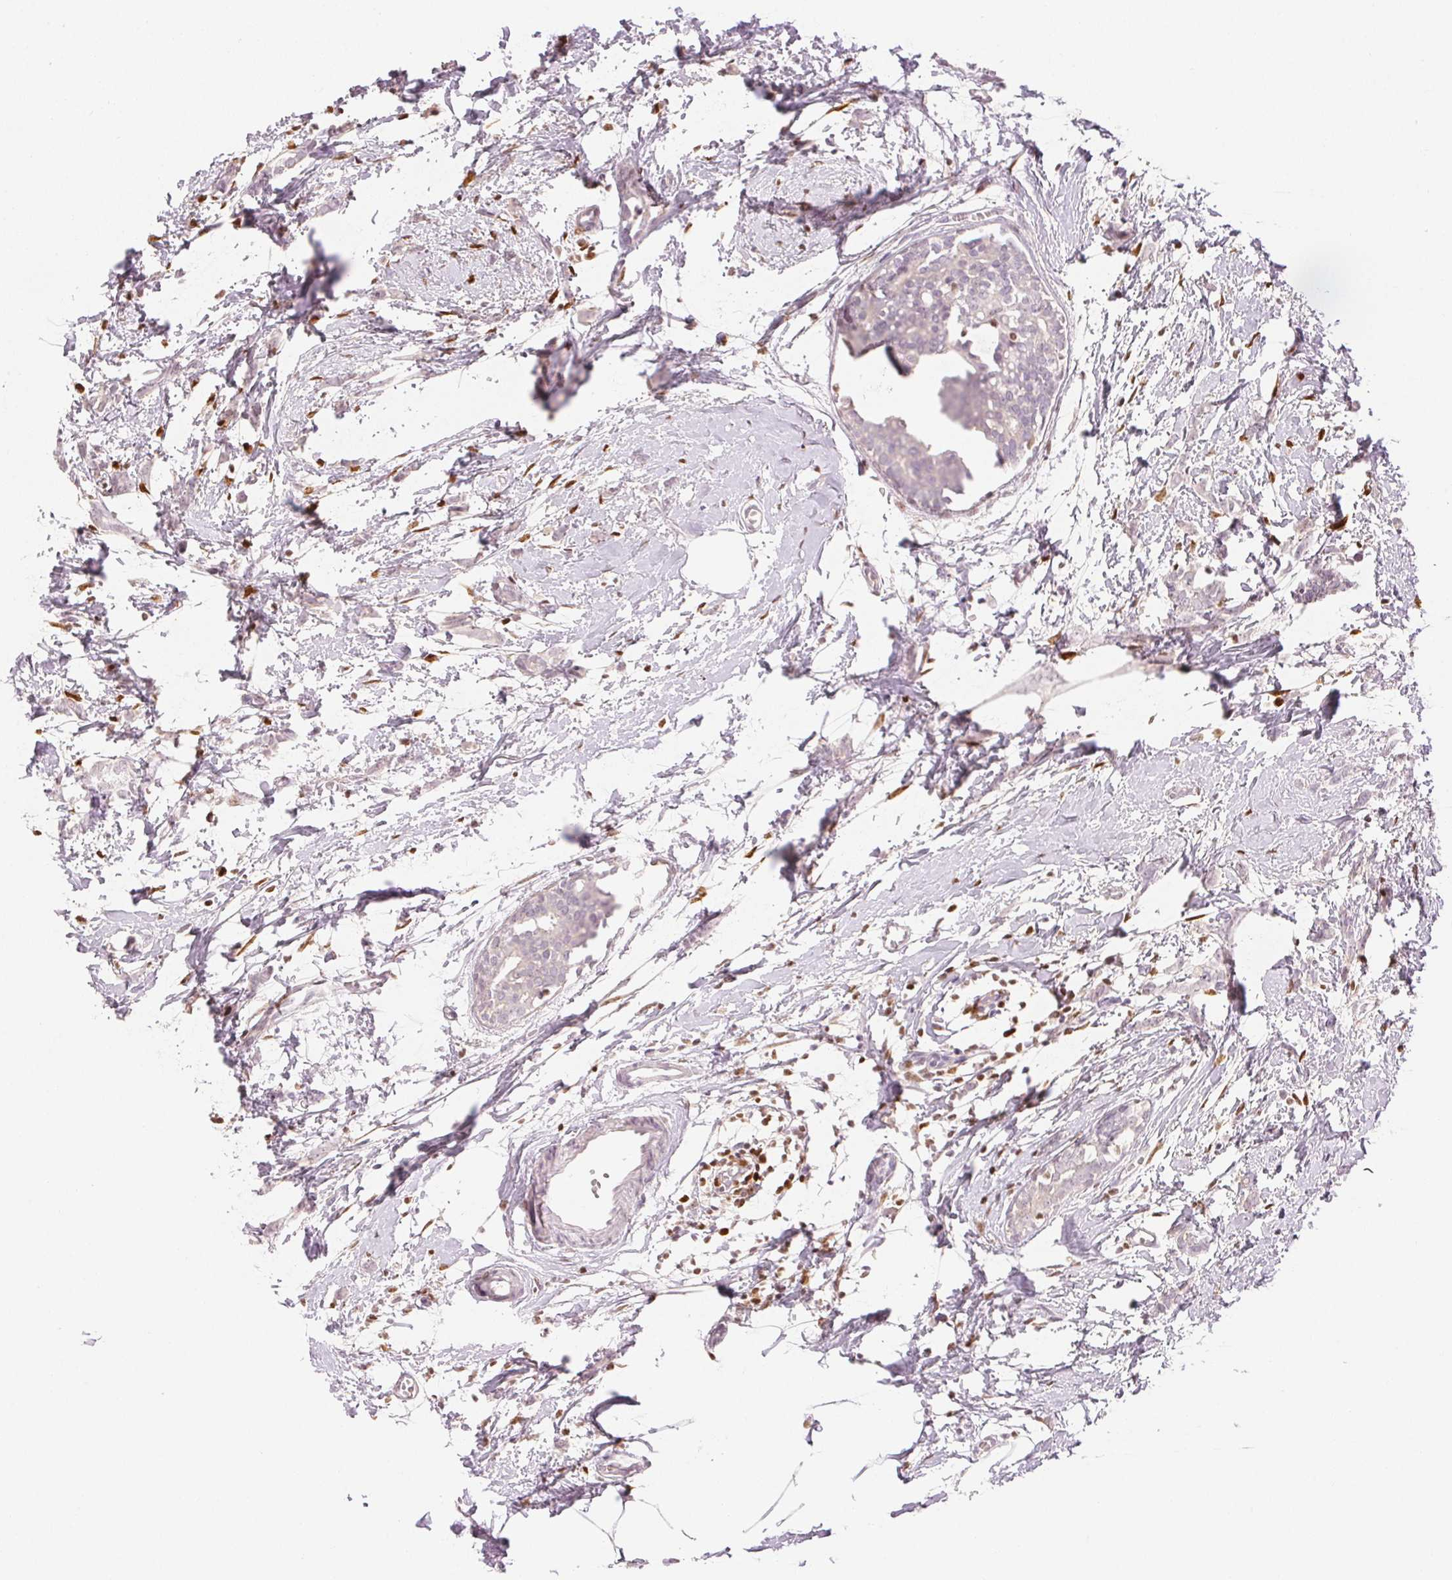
{"staining": {"intensity": "negative", "quantity": "none", "location": "none"}, "tissue": "breast cancer", "cell_type": "Tumor cells", "image_type": "cancer", "snomed": [{"axis": "morphology", "description": "Duct carcinoma"}, {"axis": "topography", "description": "Breast"}], "caption": "This photomicrograph is of breast cancer (invasive ductal carcinoma) stained with immunohistochemistry (IHC) to label a protein in brown with the nuclei are counter-stained blue. There is no positivity in tumor cells.", "gene": "RUNX2", "patient": {"sex": "female", "age": 40}}